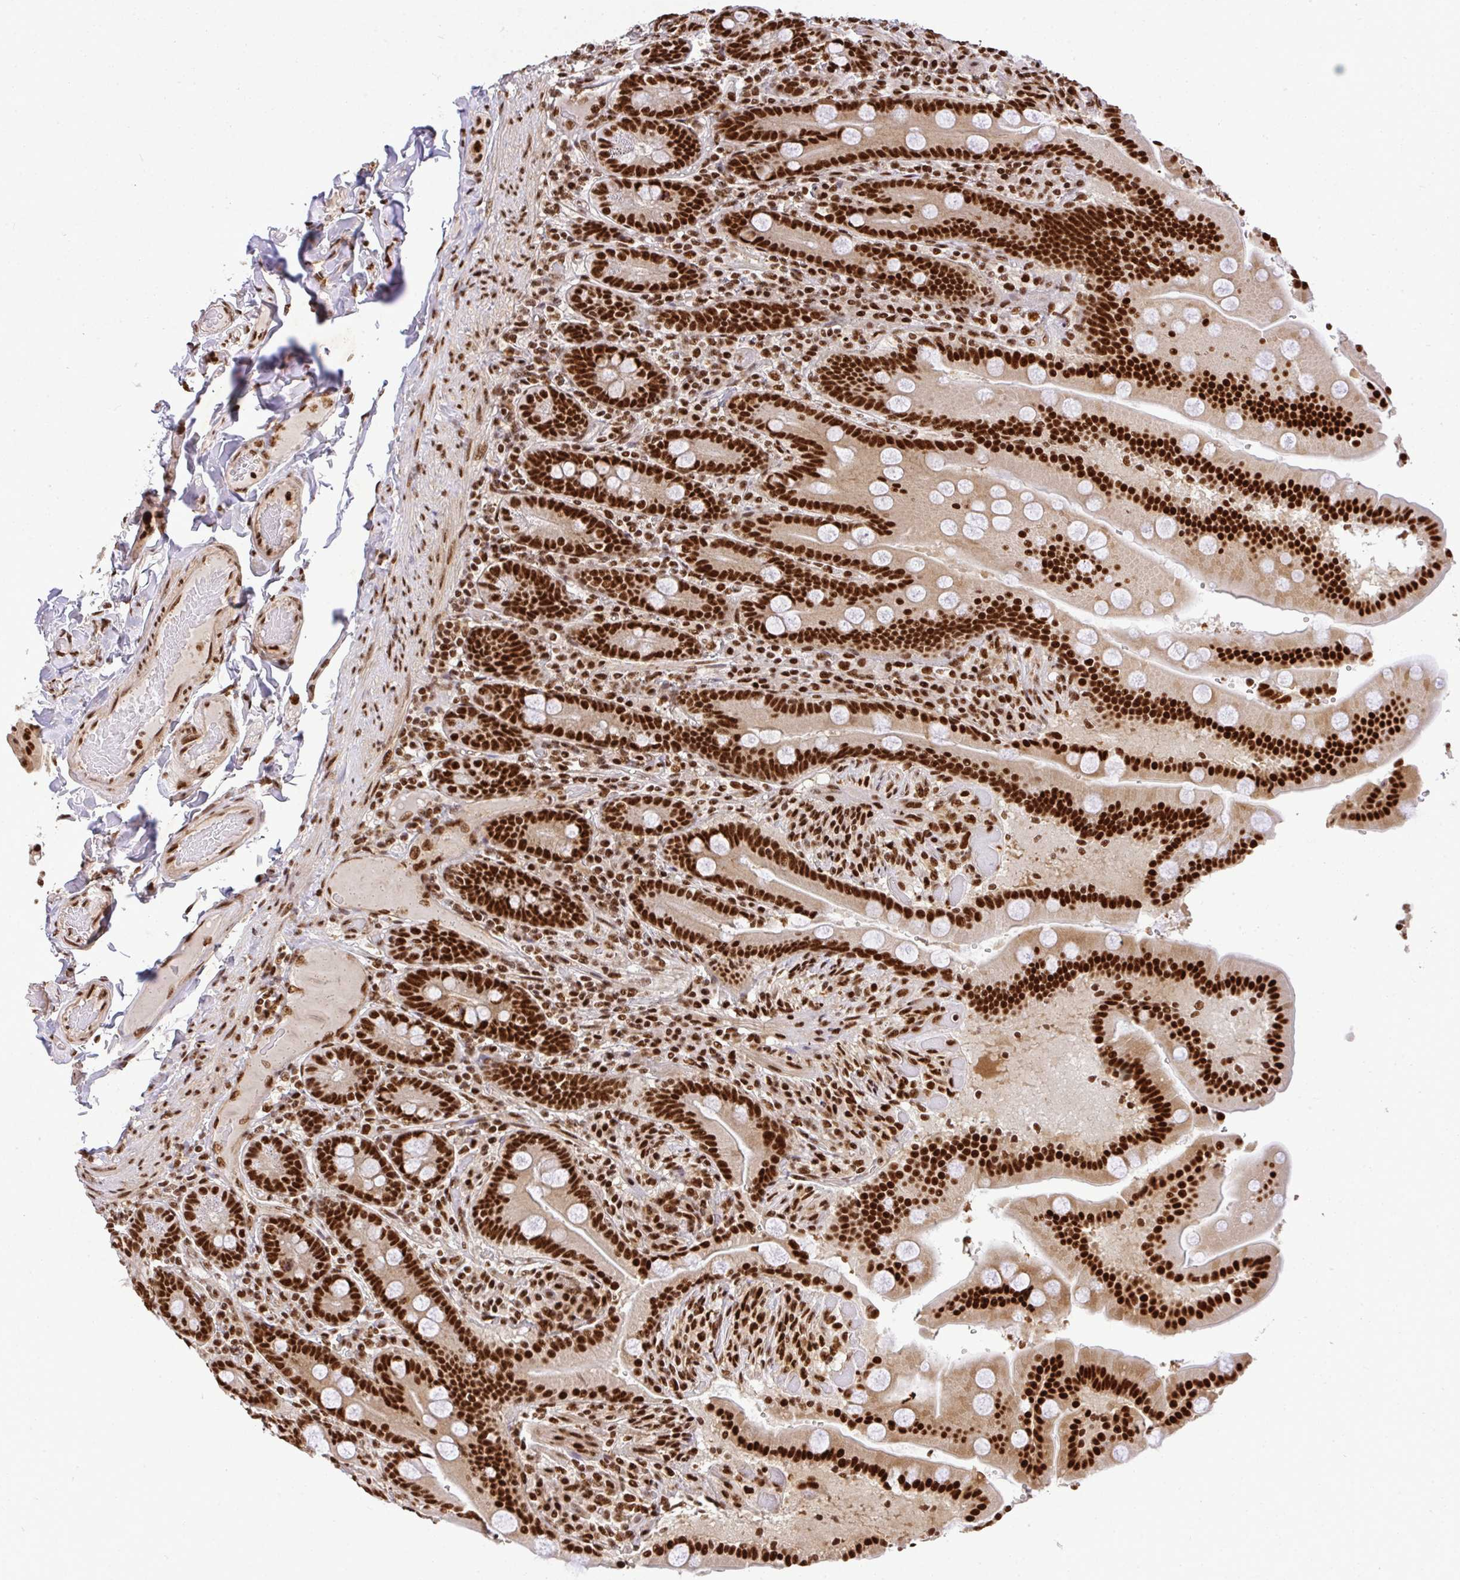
{"staining": {"intensity": "strong", "quantity": ">75%", "location": "nuclear"}, "tissue": "duodenum", "cell_type": "Glandular cells", "image_type": "normal", "snomed": [{"axis": "morphology", "description": "Normal tissue, NOS"}, {"axis": "topography", "description": "Duodenum"}], "caption": "A high amount of strong nuclear expression is present in about >75% of glandular cells in benign duodenum.", "gene": "U2AF1L4", "patient": {"sex": "female", "age": 62}}